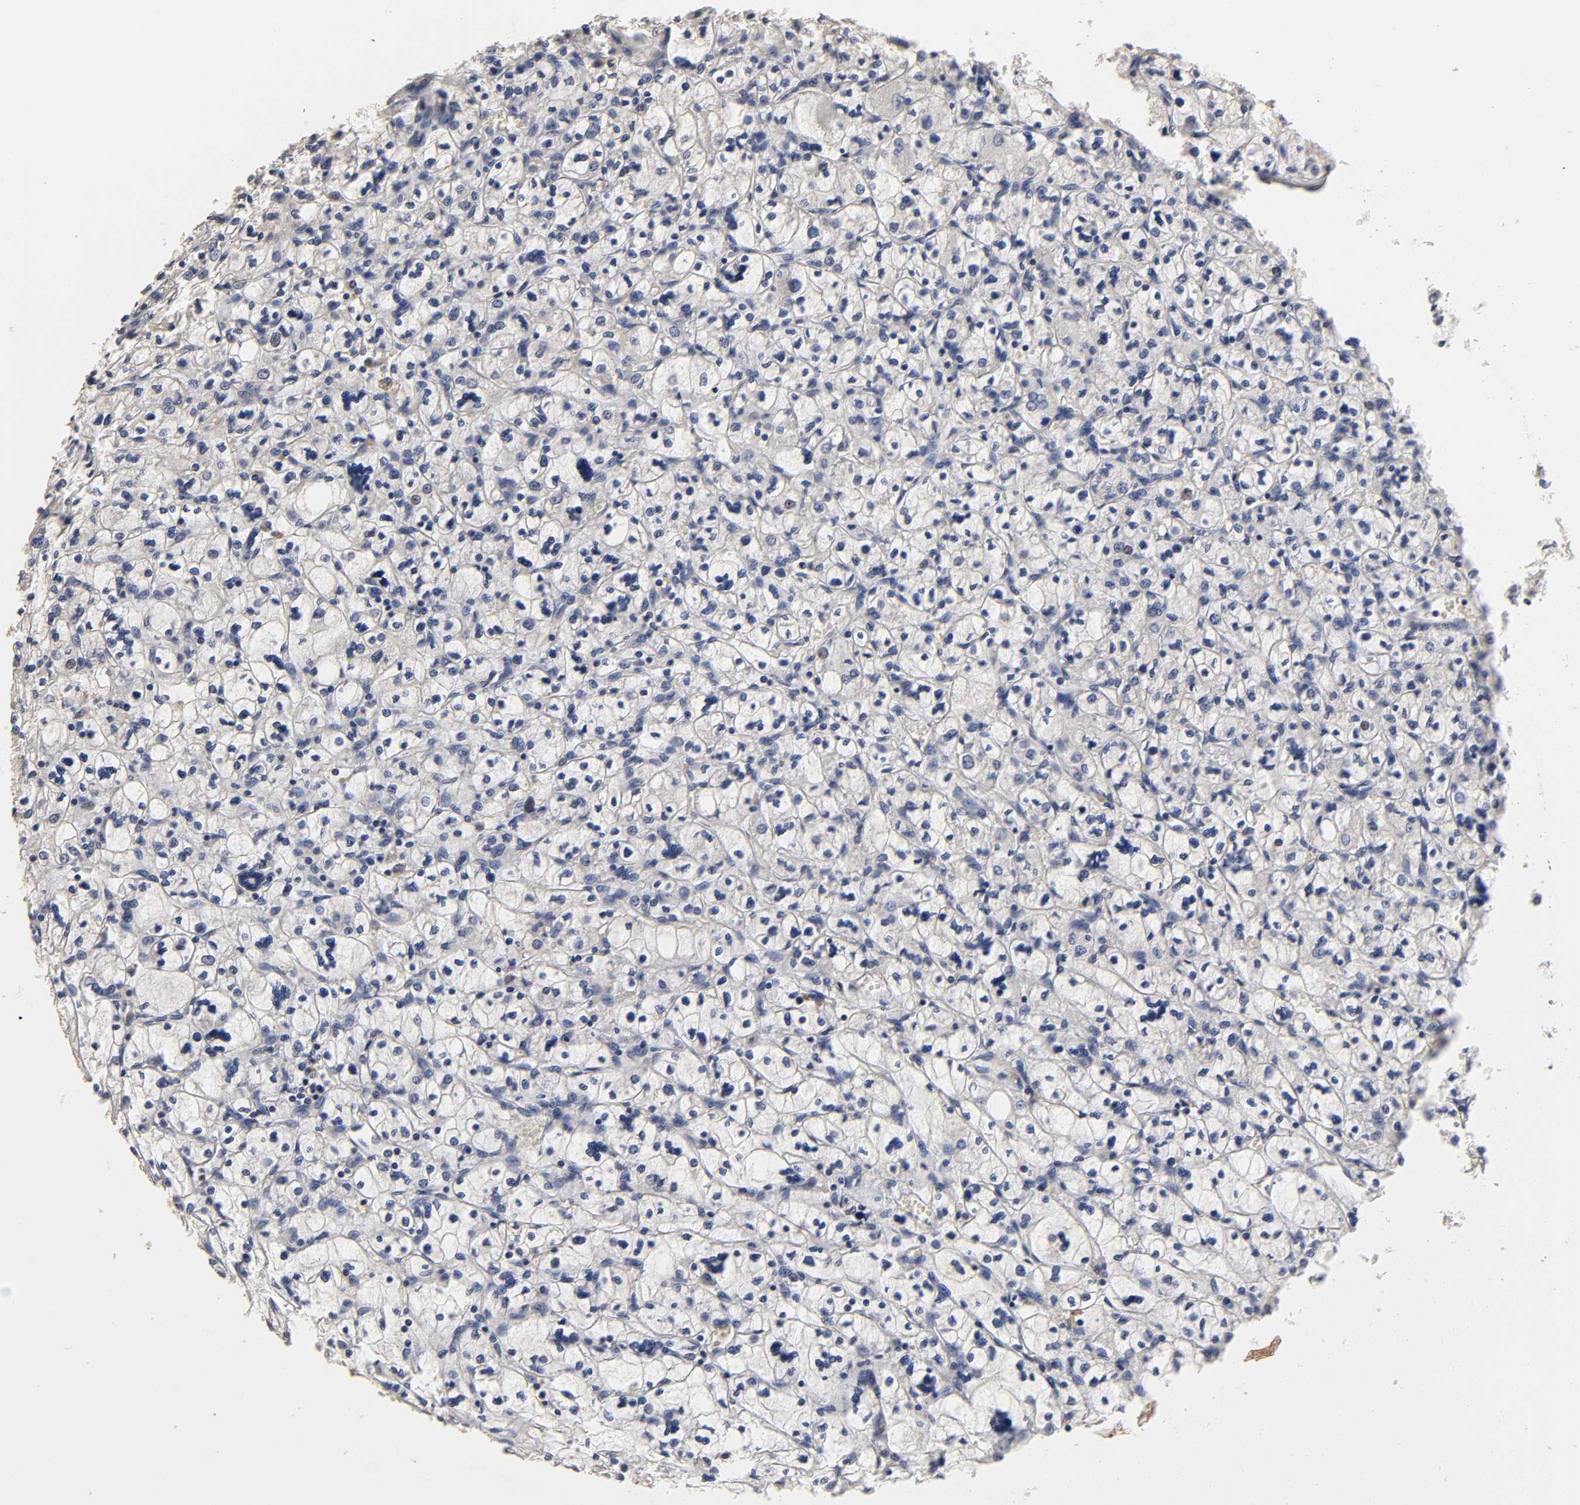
{"staining": {"intensity": "negative", "quantity": "none", "location": "none"}, "tissue": "renal cancer", "cell_type": "Tumor cells", "image_type": "cancer", "snomed": [{"axis": "morphology", "description": "Adenocarcinoma, NOS"}, {"axis": "topography", "description": "Kidney"}], "caption": "Tumor cells show no significant protein staining in renal cancer.", "gene": "ZNF473", "patient": {"sex": "female", "age": 83}}